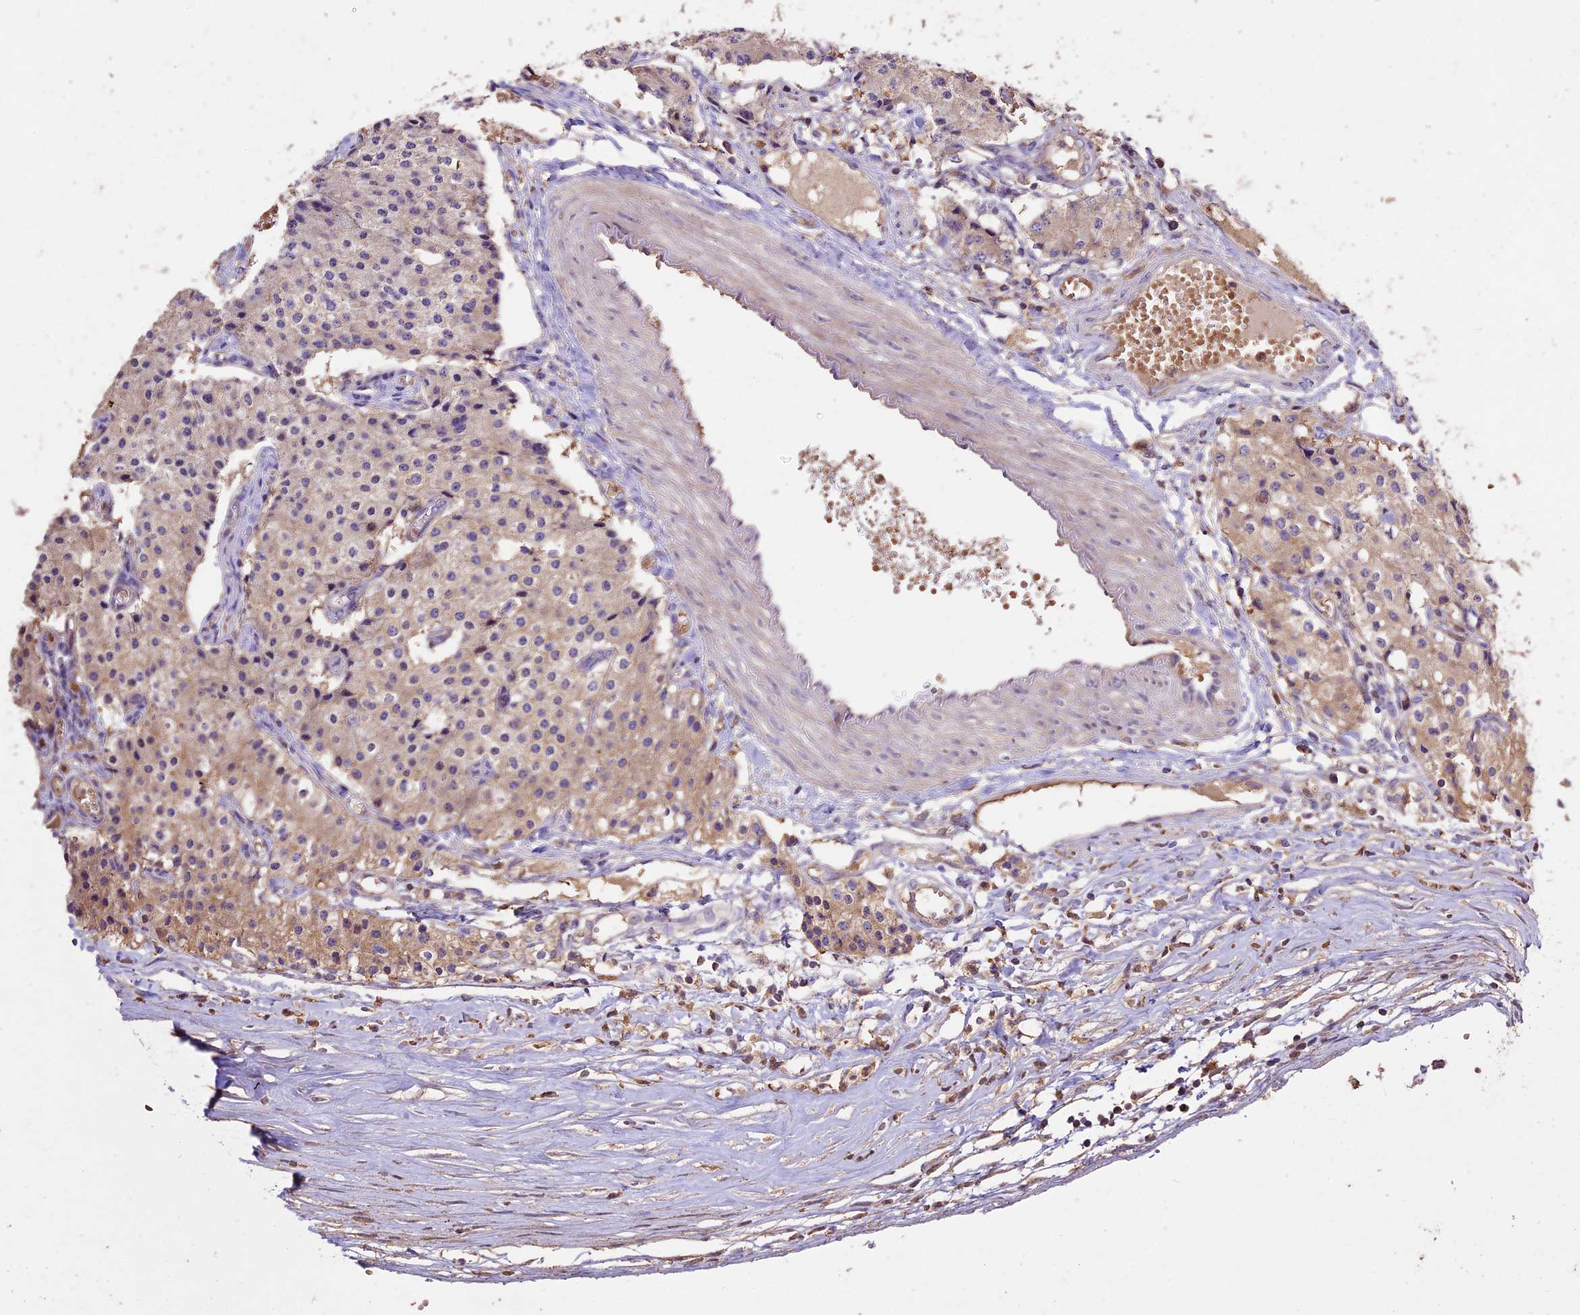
{"staining": {"intensity": "weak", "quantity": "<25%", "location": "cytoplasmic/membranous"}, "tissue": "carcinoid", "cell_type": "Tumor cells", "image_type": "cancer", "snomed": [{"axis": "morphology", "description": "Carcinoid, malignant, NOS"}, {"axis": "topography", "description": "Colon"}], "caption": "IHC histopathology image of neoplastic tissue: human carcinoid stained with DAB exhibits no significant protein expression in tumor cells.", "gene": "CRLF1", "patient": {"sex": "female", "age": 52}}